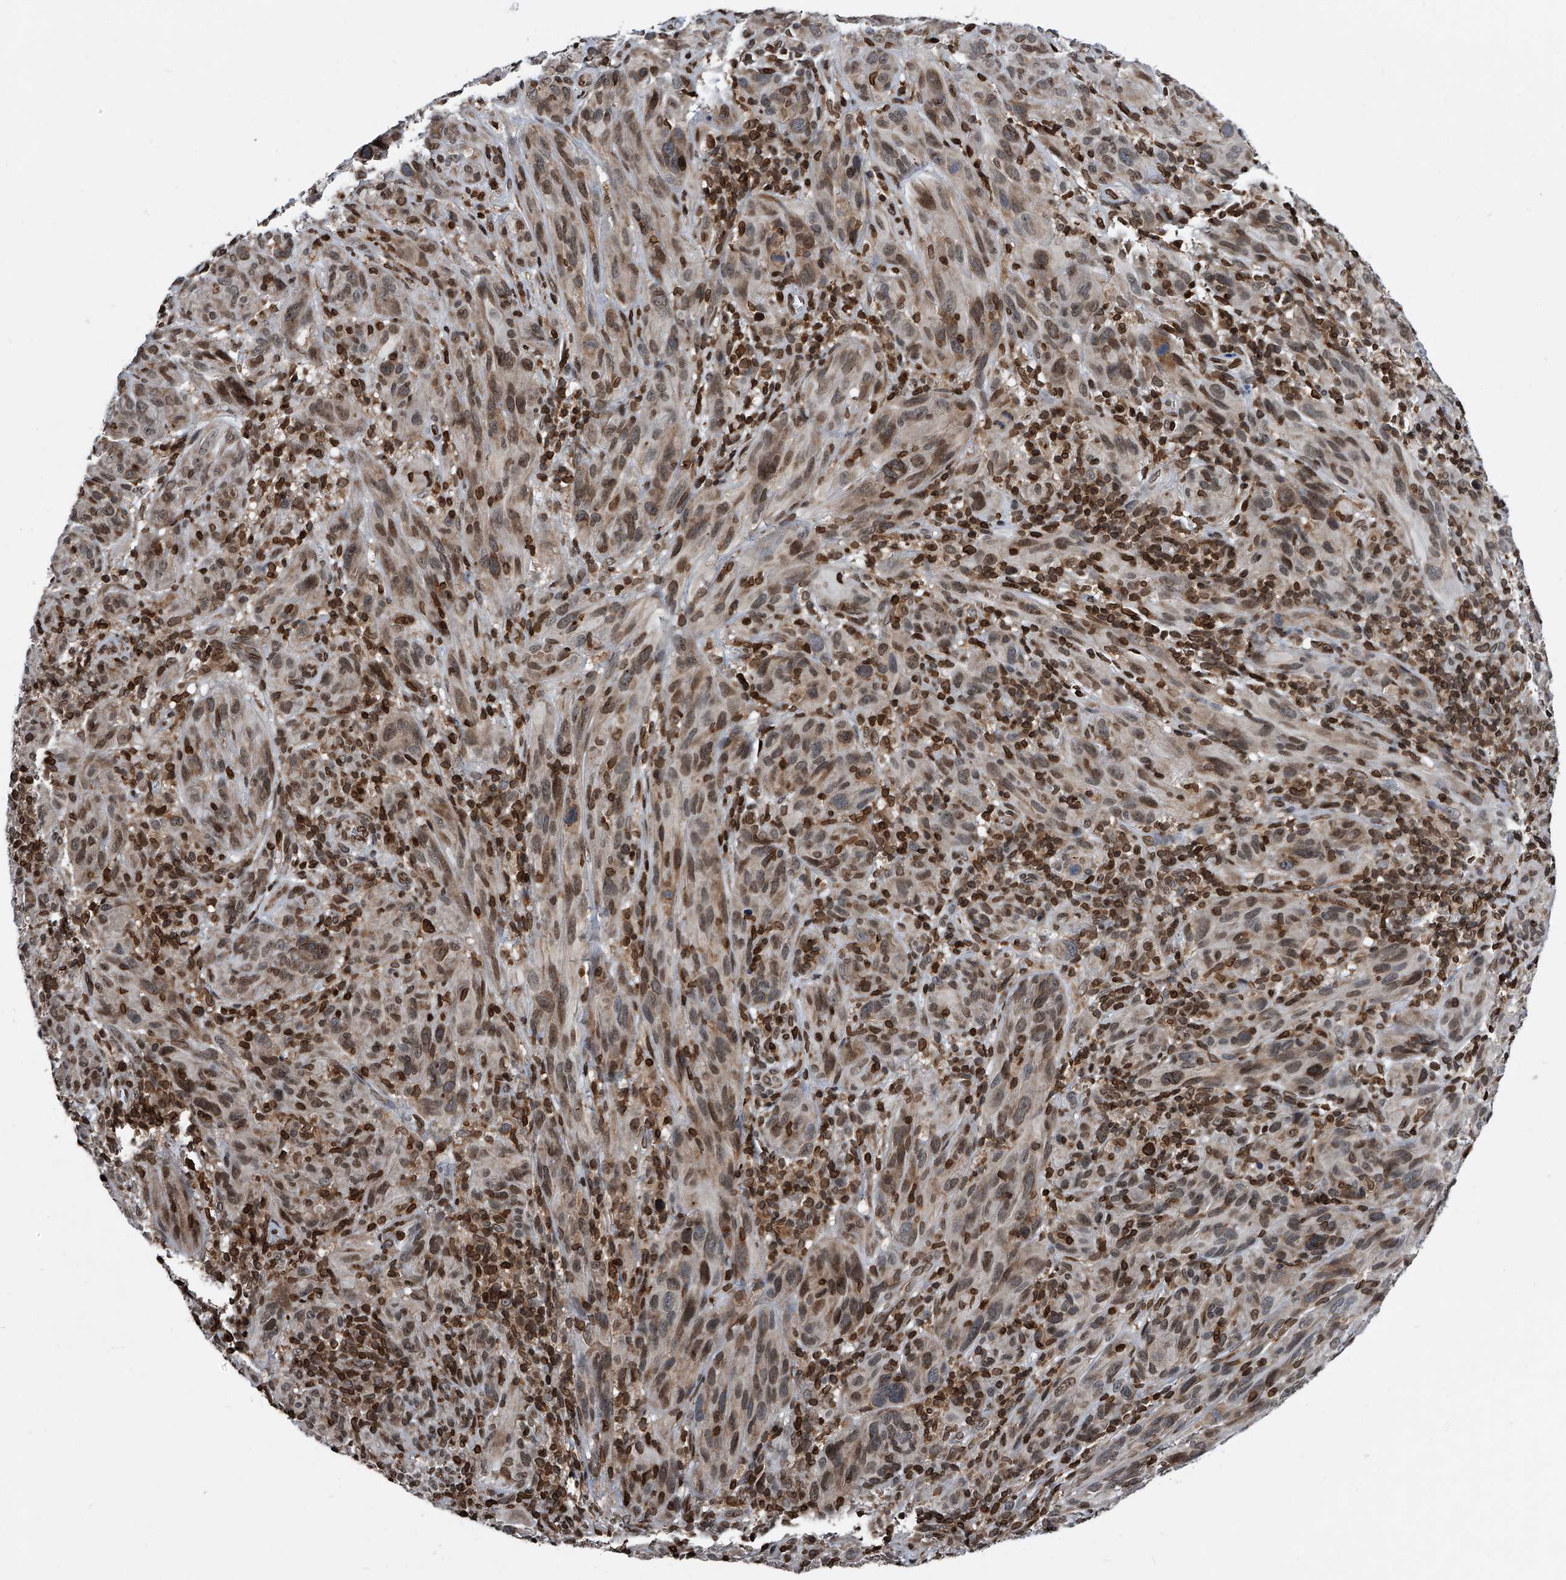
{"staining": {"intensity": "moderate", "quantity": ">75%", "location": "cytoplasmic/membranous,nuclear"}, "tissue": "melanoma", "cell_type": "Tumor cells", "image_type": "cancer", "snomed": [{"axis": "morphology", "description": "Malignant melanoma, NOS"}, {"axis": "topography", "description": "Skin of head"}], "caption": "This micrograph shows immunohistochemistry staining of human melanoma, with medium moderate cytoplasmic/membranous and nuclear expression in approximately >75% of tumor cells.", "gene": "PHF20", "patient": {"sex": "male", "age": 96}}